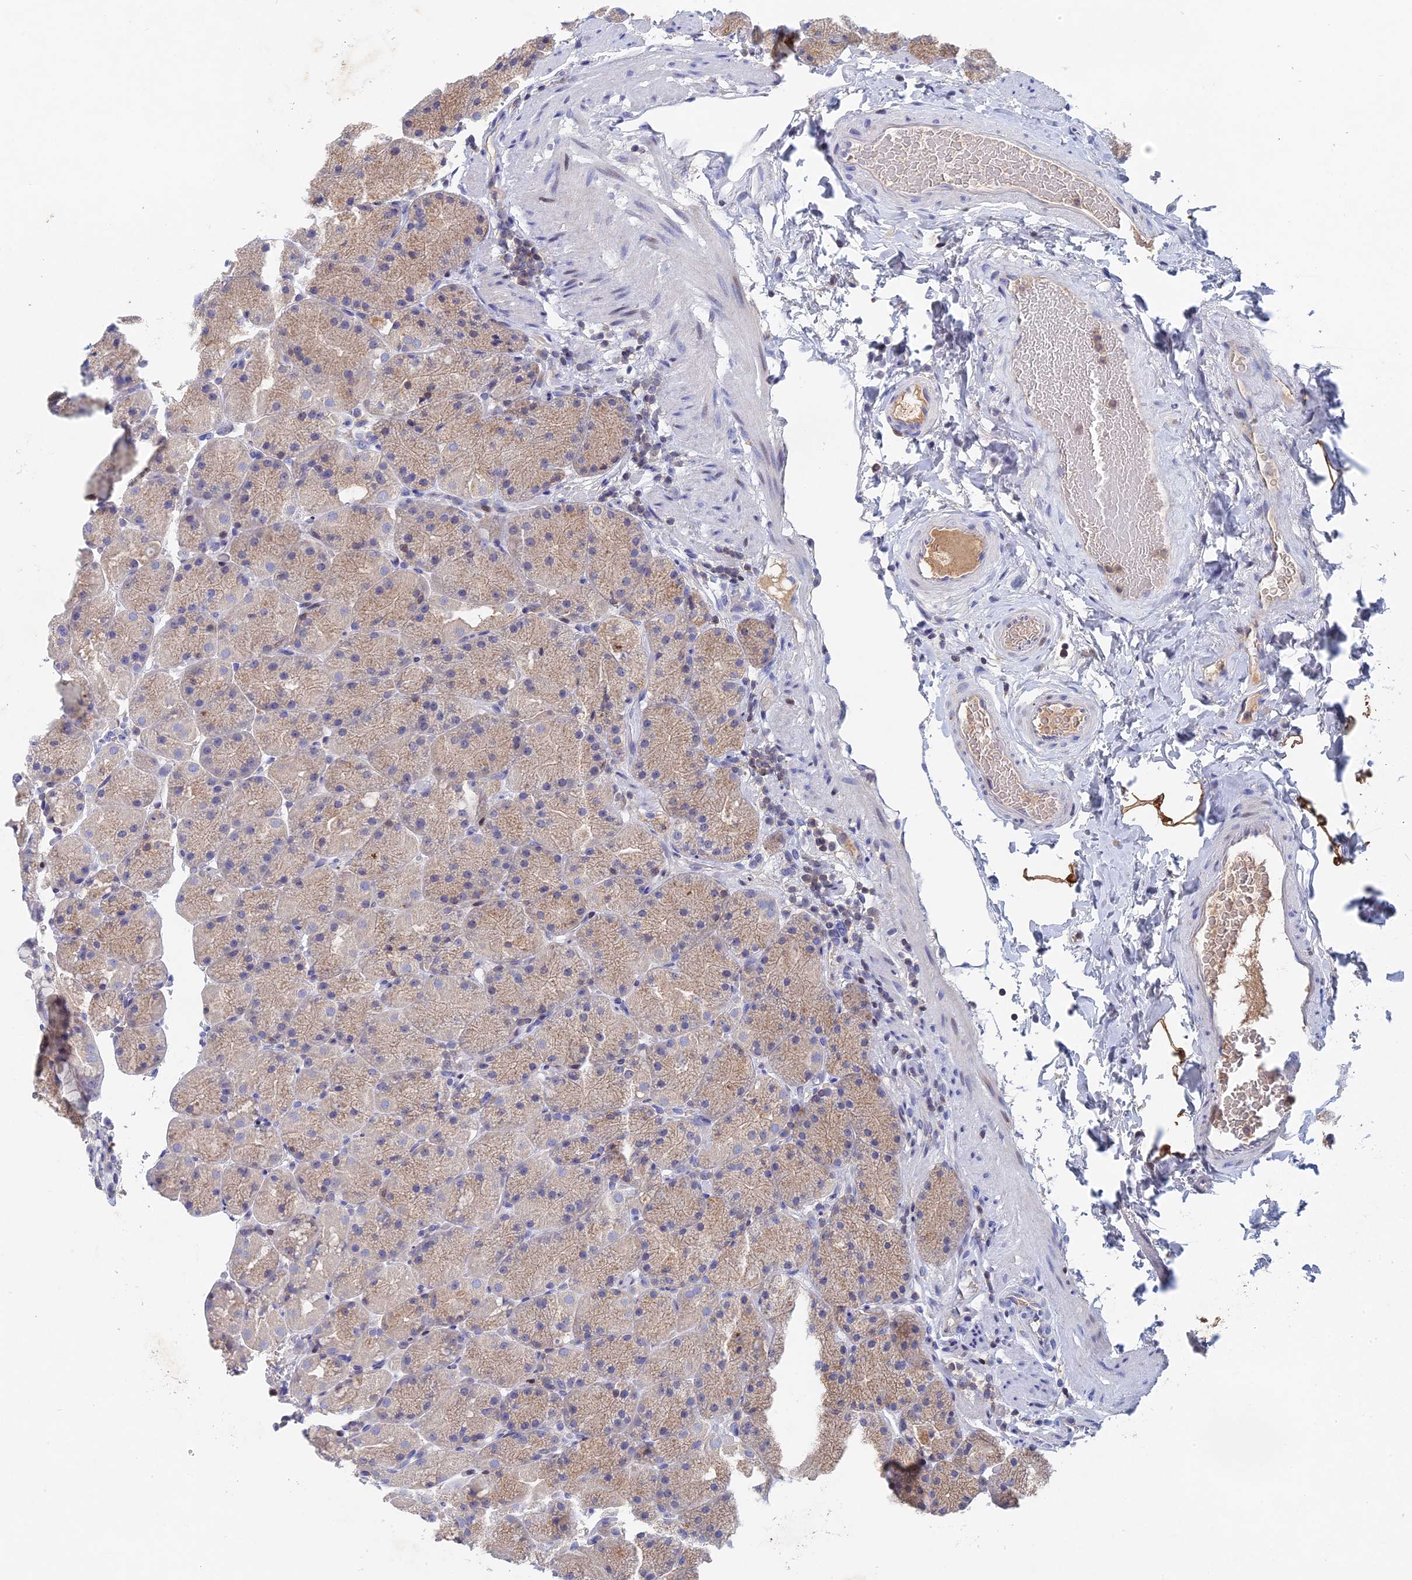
{"staining": {"intensity": "moderate", "quantity": "<25%", "location": "cytoplasmic/membranous"}, "tissue": "stomach", "cell_type": "Glandular cells", "image_type": "normal", "snomed": [{"axis": "morphology", "description": "Normal tissue, NOS"}, {"axis": "topography", "description": "Stomach, upper"}, {"axis": "topography", "description": "Stomach, lower"}], "caption": "This is an image of immunohistochemistry staining of normal stomach, which shows moderate positivity in the cytoplasmic/membranous of glandular cells.", "gene": "ACP7", "patient": {"sex": "male", "age": 67}}